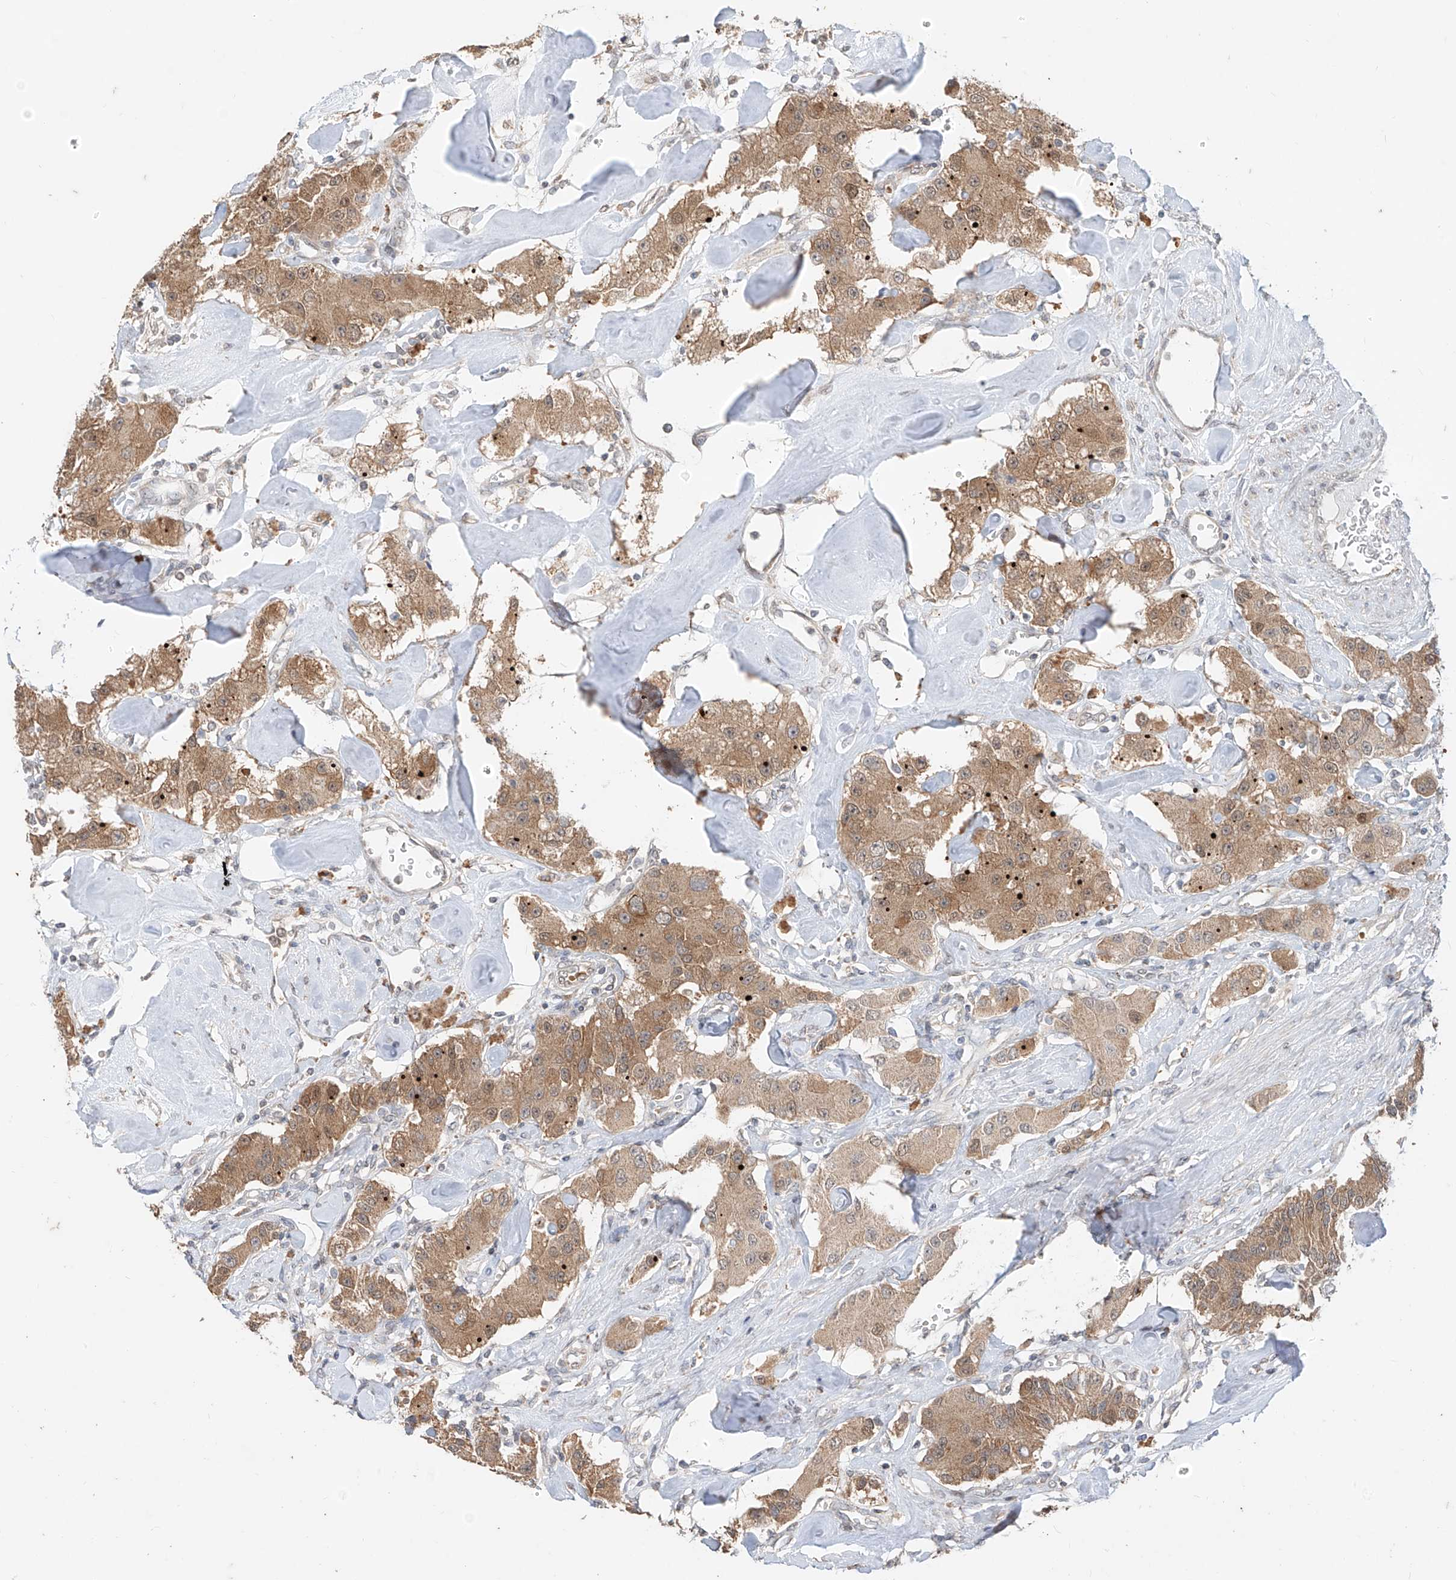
{"staining": {"intensity": "moderate", "quantity": ">75%", "location": "cytoplasmic/membranous"}, "tissue": "carcinoid", "cell_type": "Tumor cells", "image_type": "cancer", "snomed": [{"axis": "morphology", "description": "Carcinoid, malignant, NOS"}, {"axis": "topography", "description": "Pancreas"}], "caption": "About >75% of tumor cells in human carcinoid display moderate cytoplasmic/membranous protein positivity as visualized by brown immunohistochemical staining.", "gene": "MTUS2", "patient": {"sex": "male", "age": 41}}